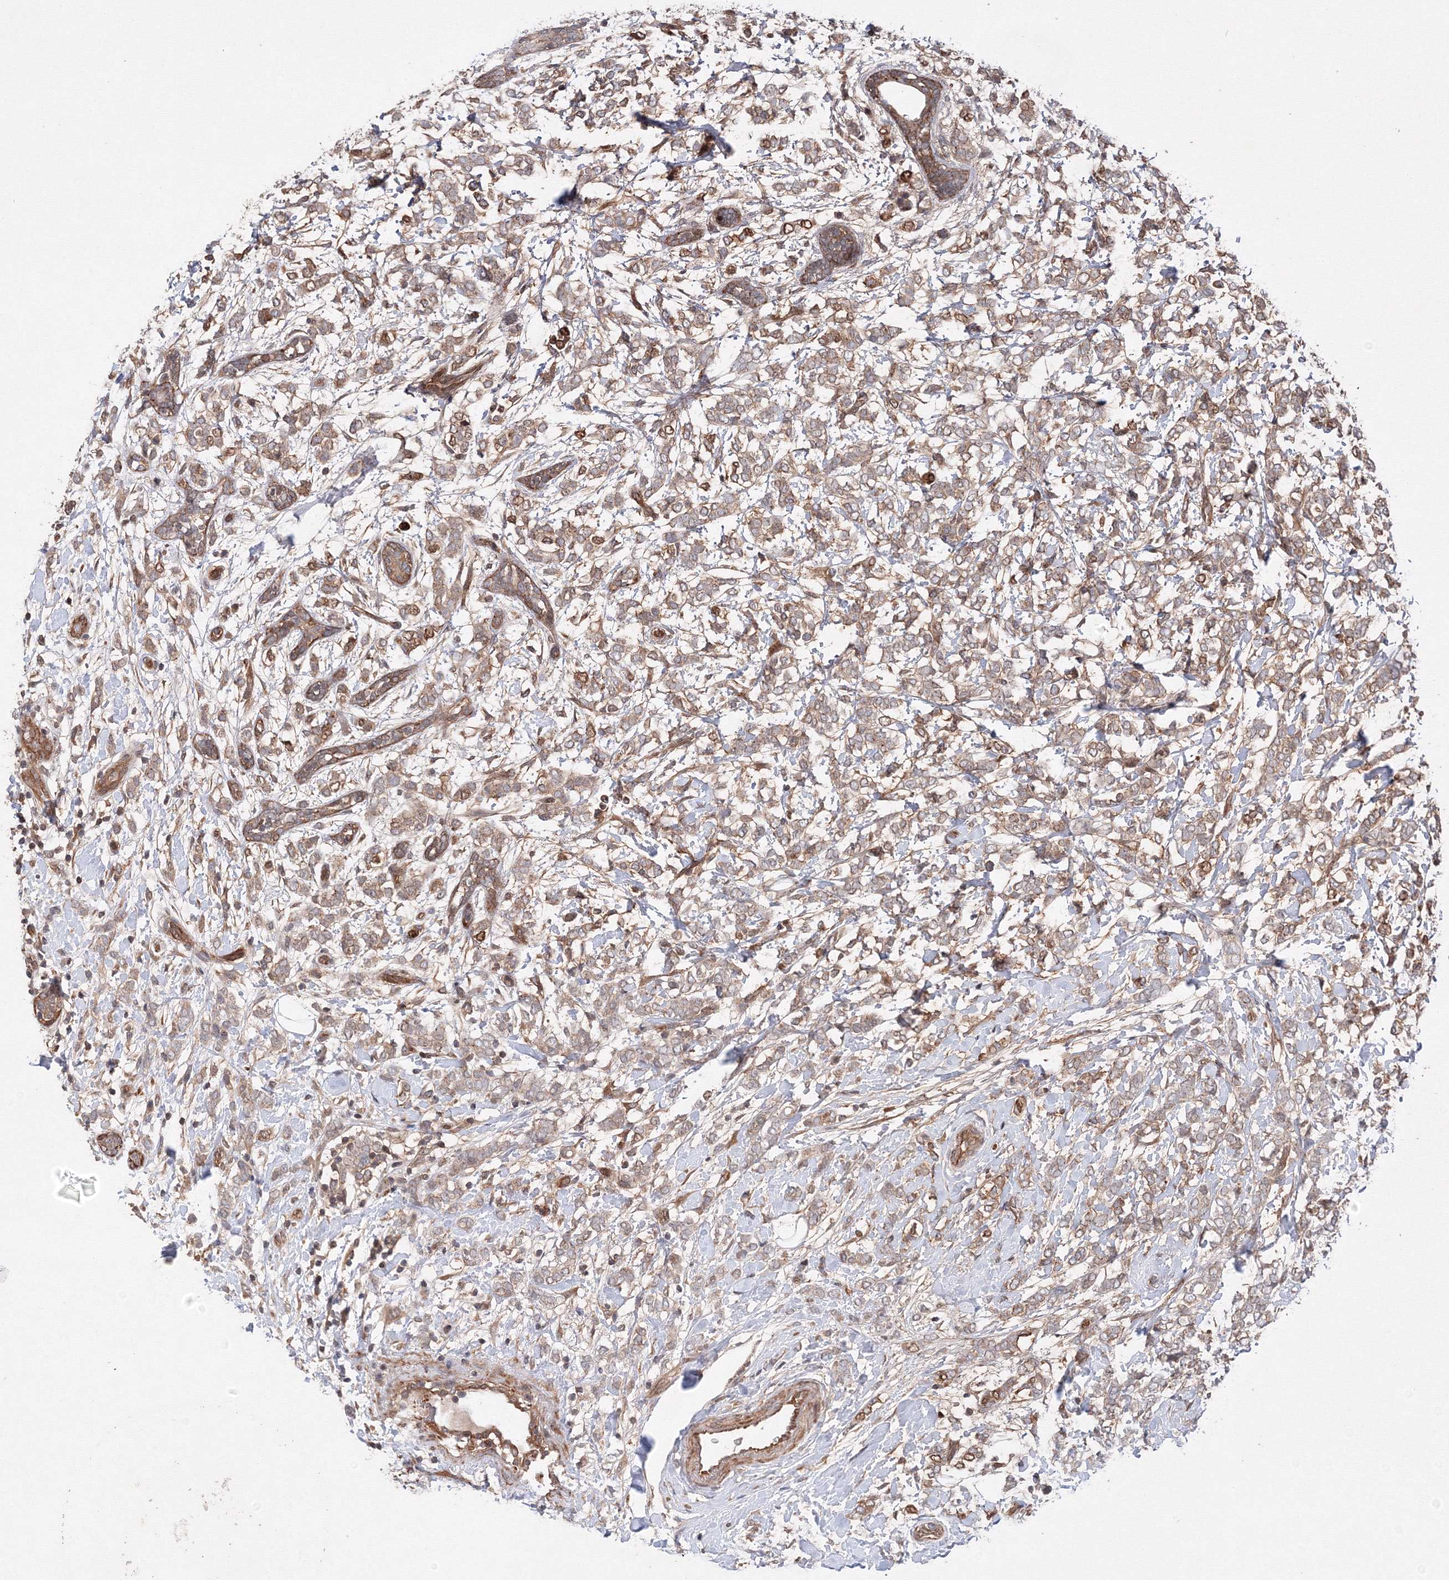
{"staining": {"intensity": "weak", "quantity": "25%-75%", "location": "cytoplasmic/membranous"}, "tissue": "breast cancer", "cell_type": "Tumor cells", "image_type": "cancer", "snomed": [{"axis": "morphology", "description": "Normal tissue, NOS"}, {"axis": "morphology", "description": "Lobular carcinoma"}, {"axis": "topography", "description": "Breast"}], "caption": "Tumor cells display weak cytoplasmic/membranous expression in about 25%-75% of cells in breast cancer (lobular carcinoma).", "gene": "DCTD", "patient": {"sex": "female", "age": 47}}